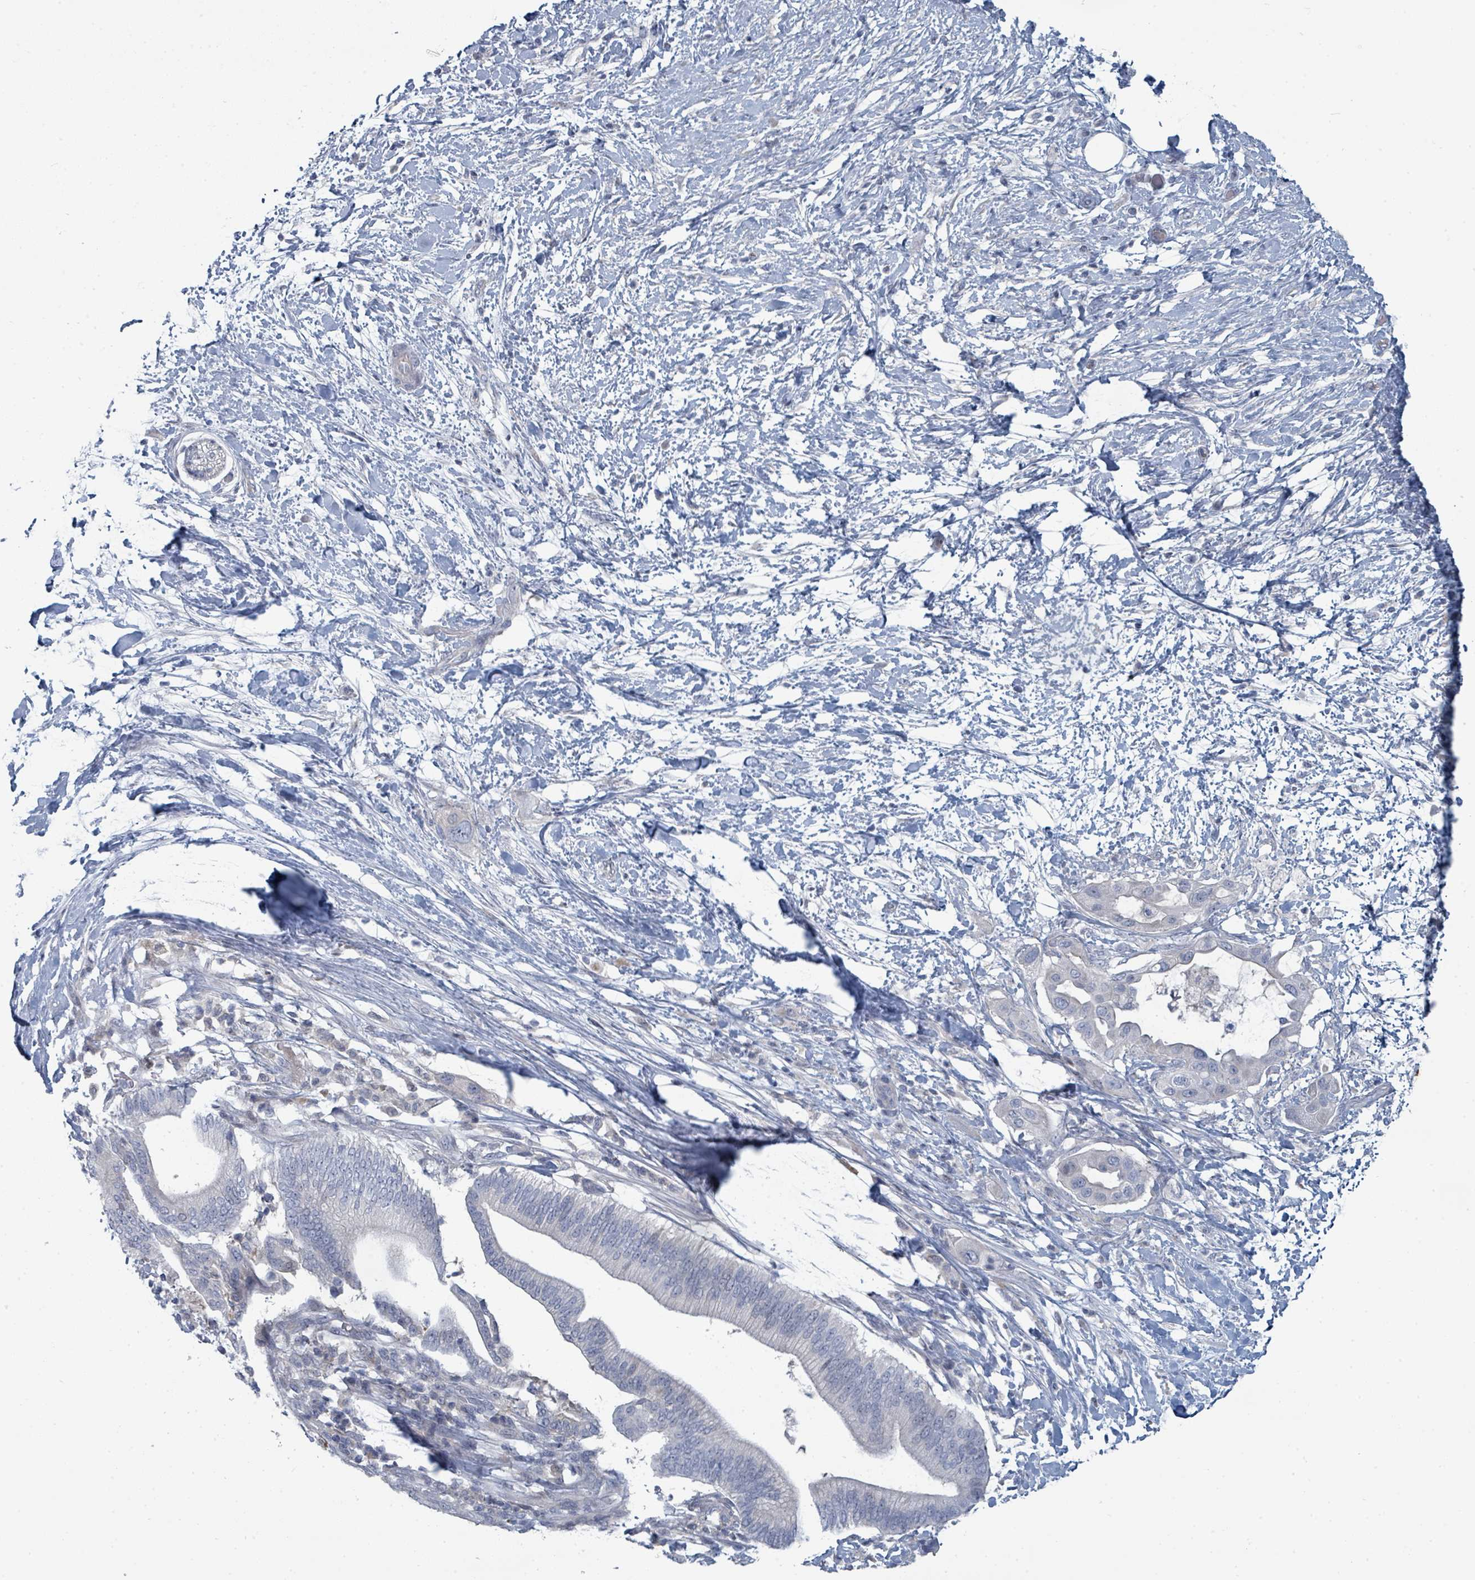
{"staining": {"intensity": "negative", "quantity": "none", "location": "none"}, "tissue": "pancreatic cancer", "cell_type": "Tumor cells", "image_type": "cancer", "snomed": [{"axis": "morphology", "description": "Adenocarcinoma, NOS"}, {"axis": "topography", "description": "Pancreas"}], "caption": "Image shows no protein positivity in tumor cells of adenocarcinoma (pancreatic) tissue.", "gene": "SLC25A45", "patient": {"sex": "male", "age": 68}}